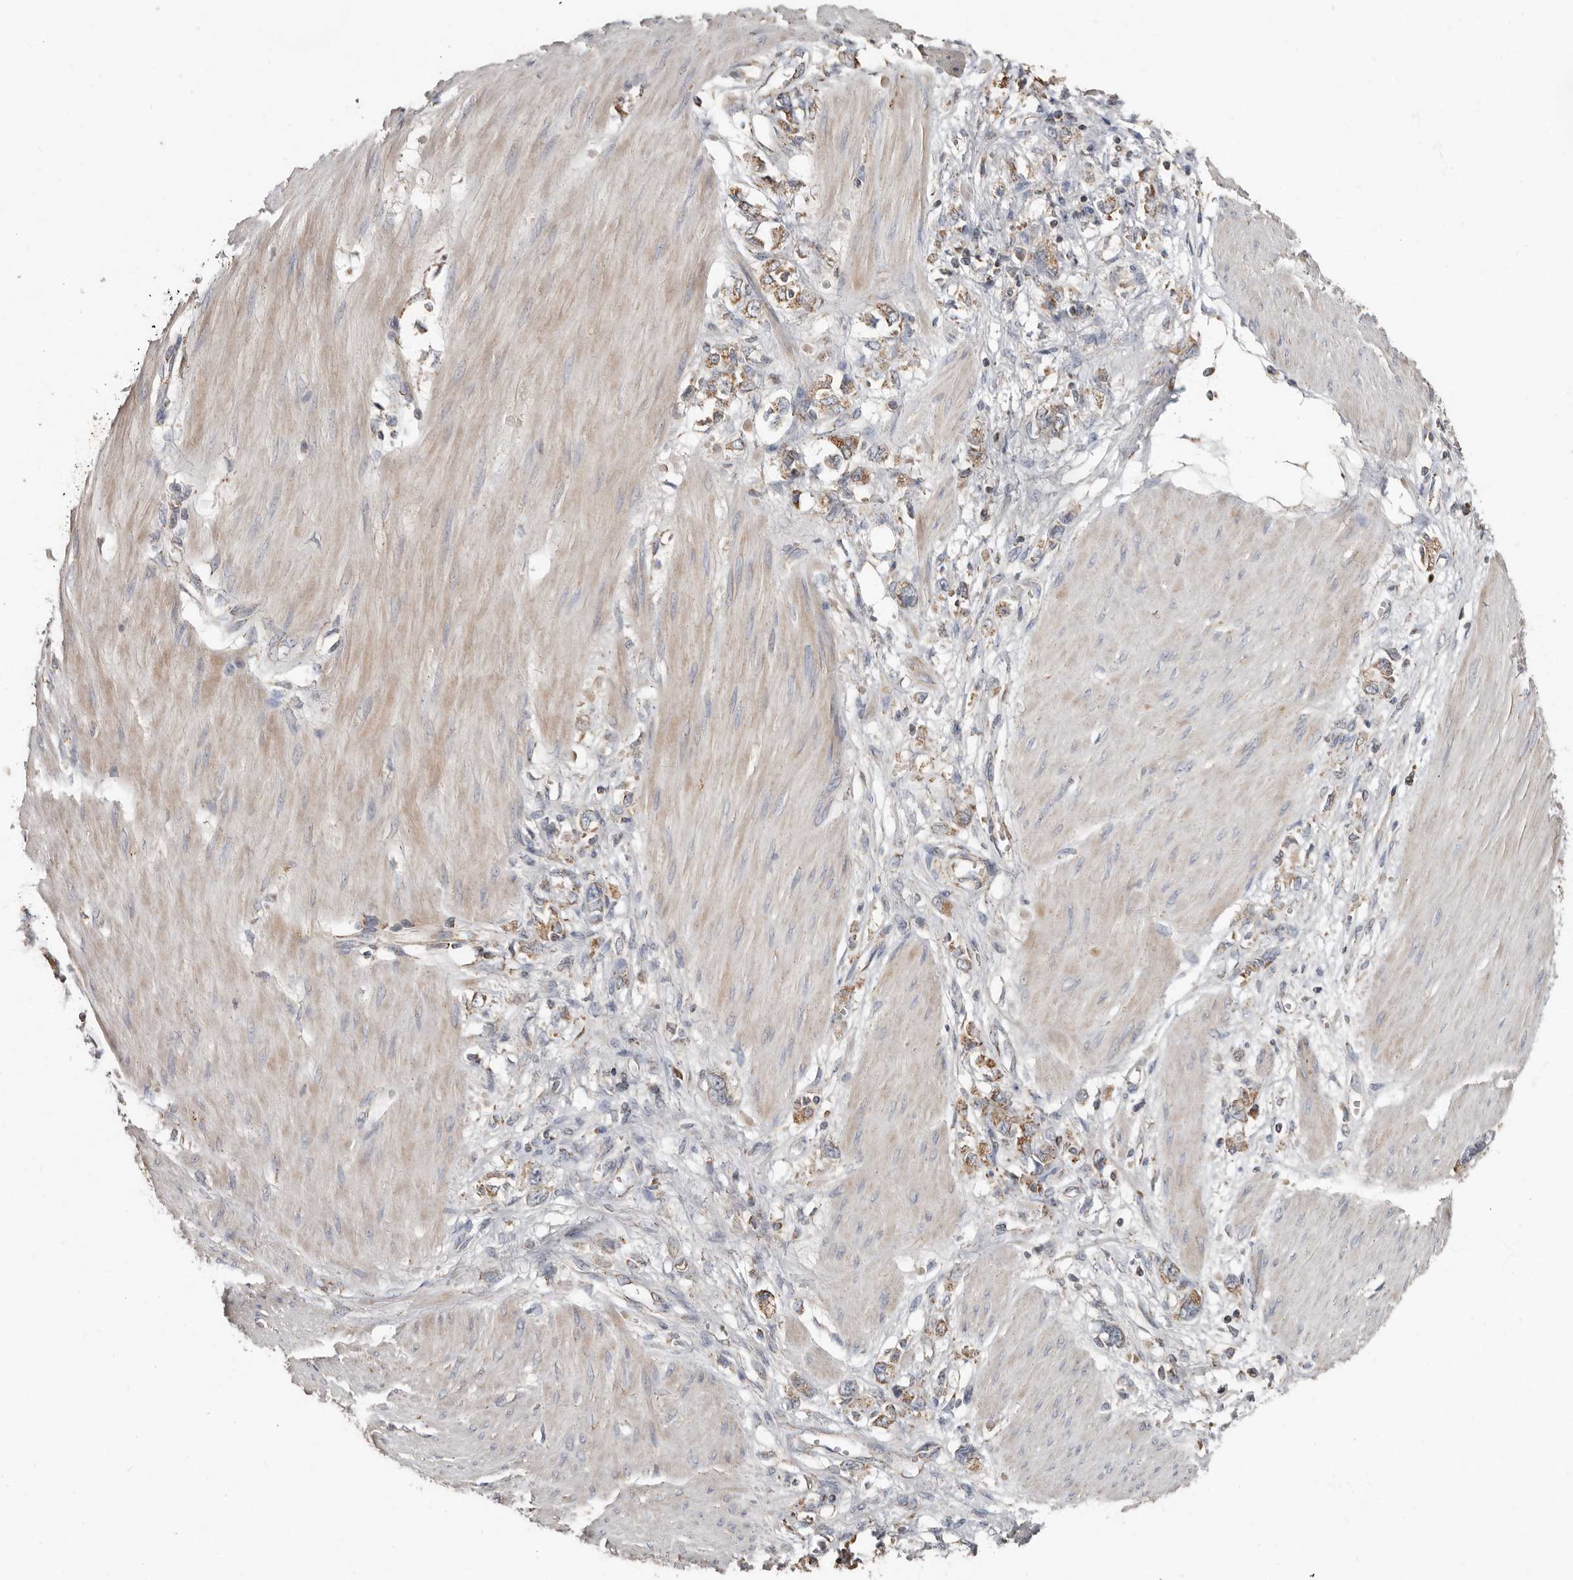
{"staining": {"intensity": "moderate", "quantity": ">75%", "location": "cytoplasmic/membranous"}, "tissue": "stomach cancer", "cell_type": "Tumor cells", "image_type": "cancer", "snomed": [{"axis": "morphology", "description": "Adenocarcinoma, NOS"}, {"axis": "topography", "description": "Stomach"}], "caption": "Protein staining displays moderate cytoplasmic/membranous staining in approximately >75% of tumor cells in stomach adenocarcinoma. (DAB (3,3'-diaminobenzidine) IHC, brown staining for protein, blue staining for nuclei).", "gene": "KIF26B", "patient": {"sex": "female", "age": 76}}